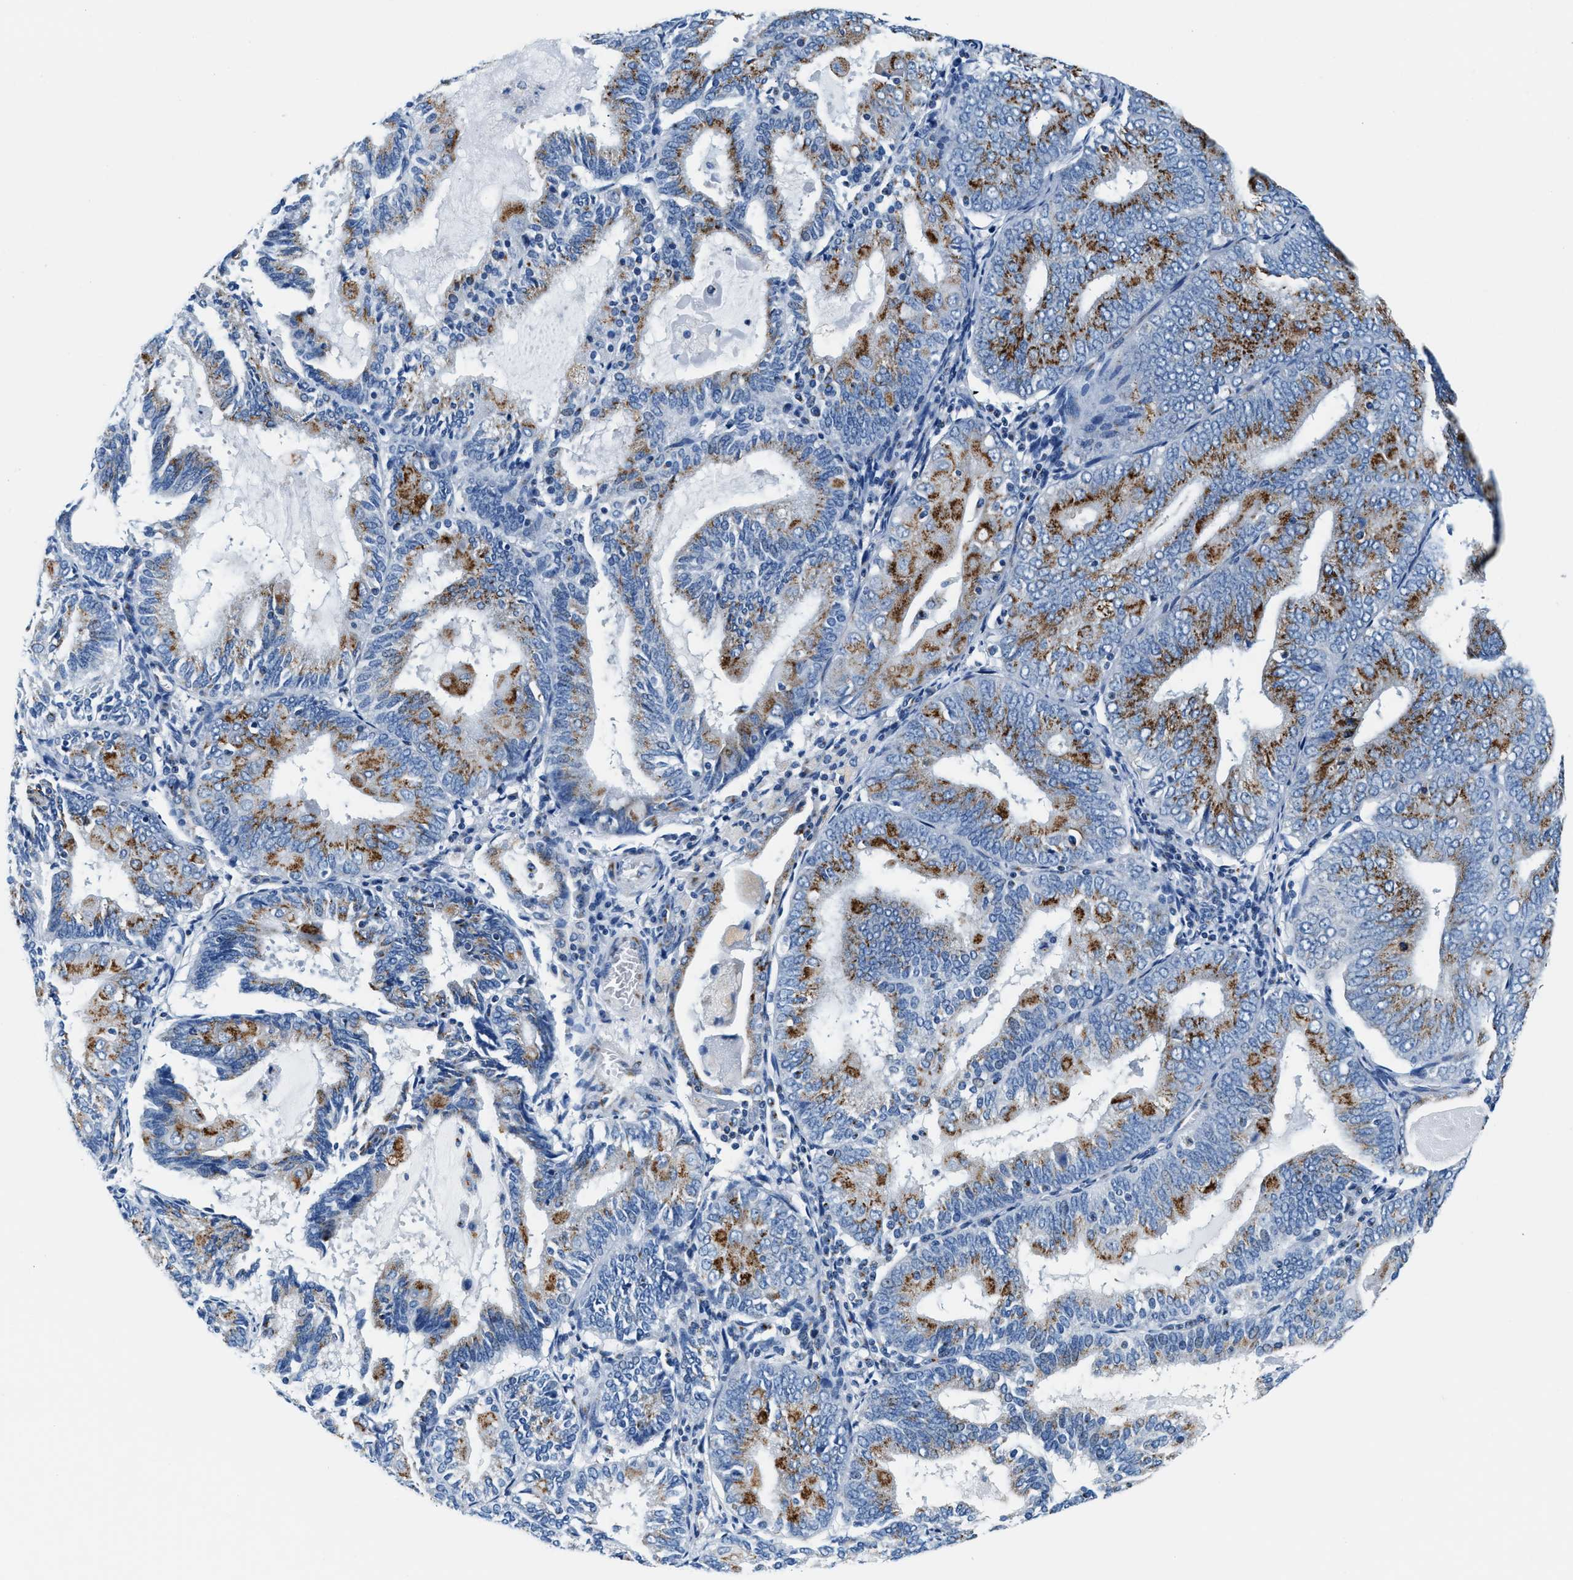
{"staining": {"intensity": "moderate", "quantity": ">75%", "location": "cytoplasmic/membranous"}, "tissue": "endometrial cancer", "cell_type": "Tumor cells", "image_type": "cancer", "snomed": [{"axis": "morphology", "description": "Adenocarcinoma, NOS"}, {"axis": "topography", "description": "Endometrium"}], "caption": "Protein staining of endometrial cancer tissue displays moderate cytoplasmic/membranous expression in about >75% of tumor cells. (IHC, brightfield microscopy, high magnification).", "gene": "VPS53", "patient": {"sex": "female", "age": 81}}